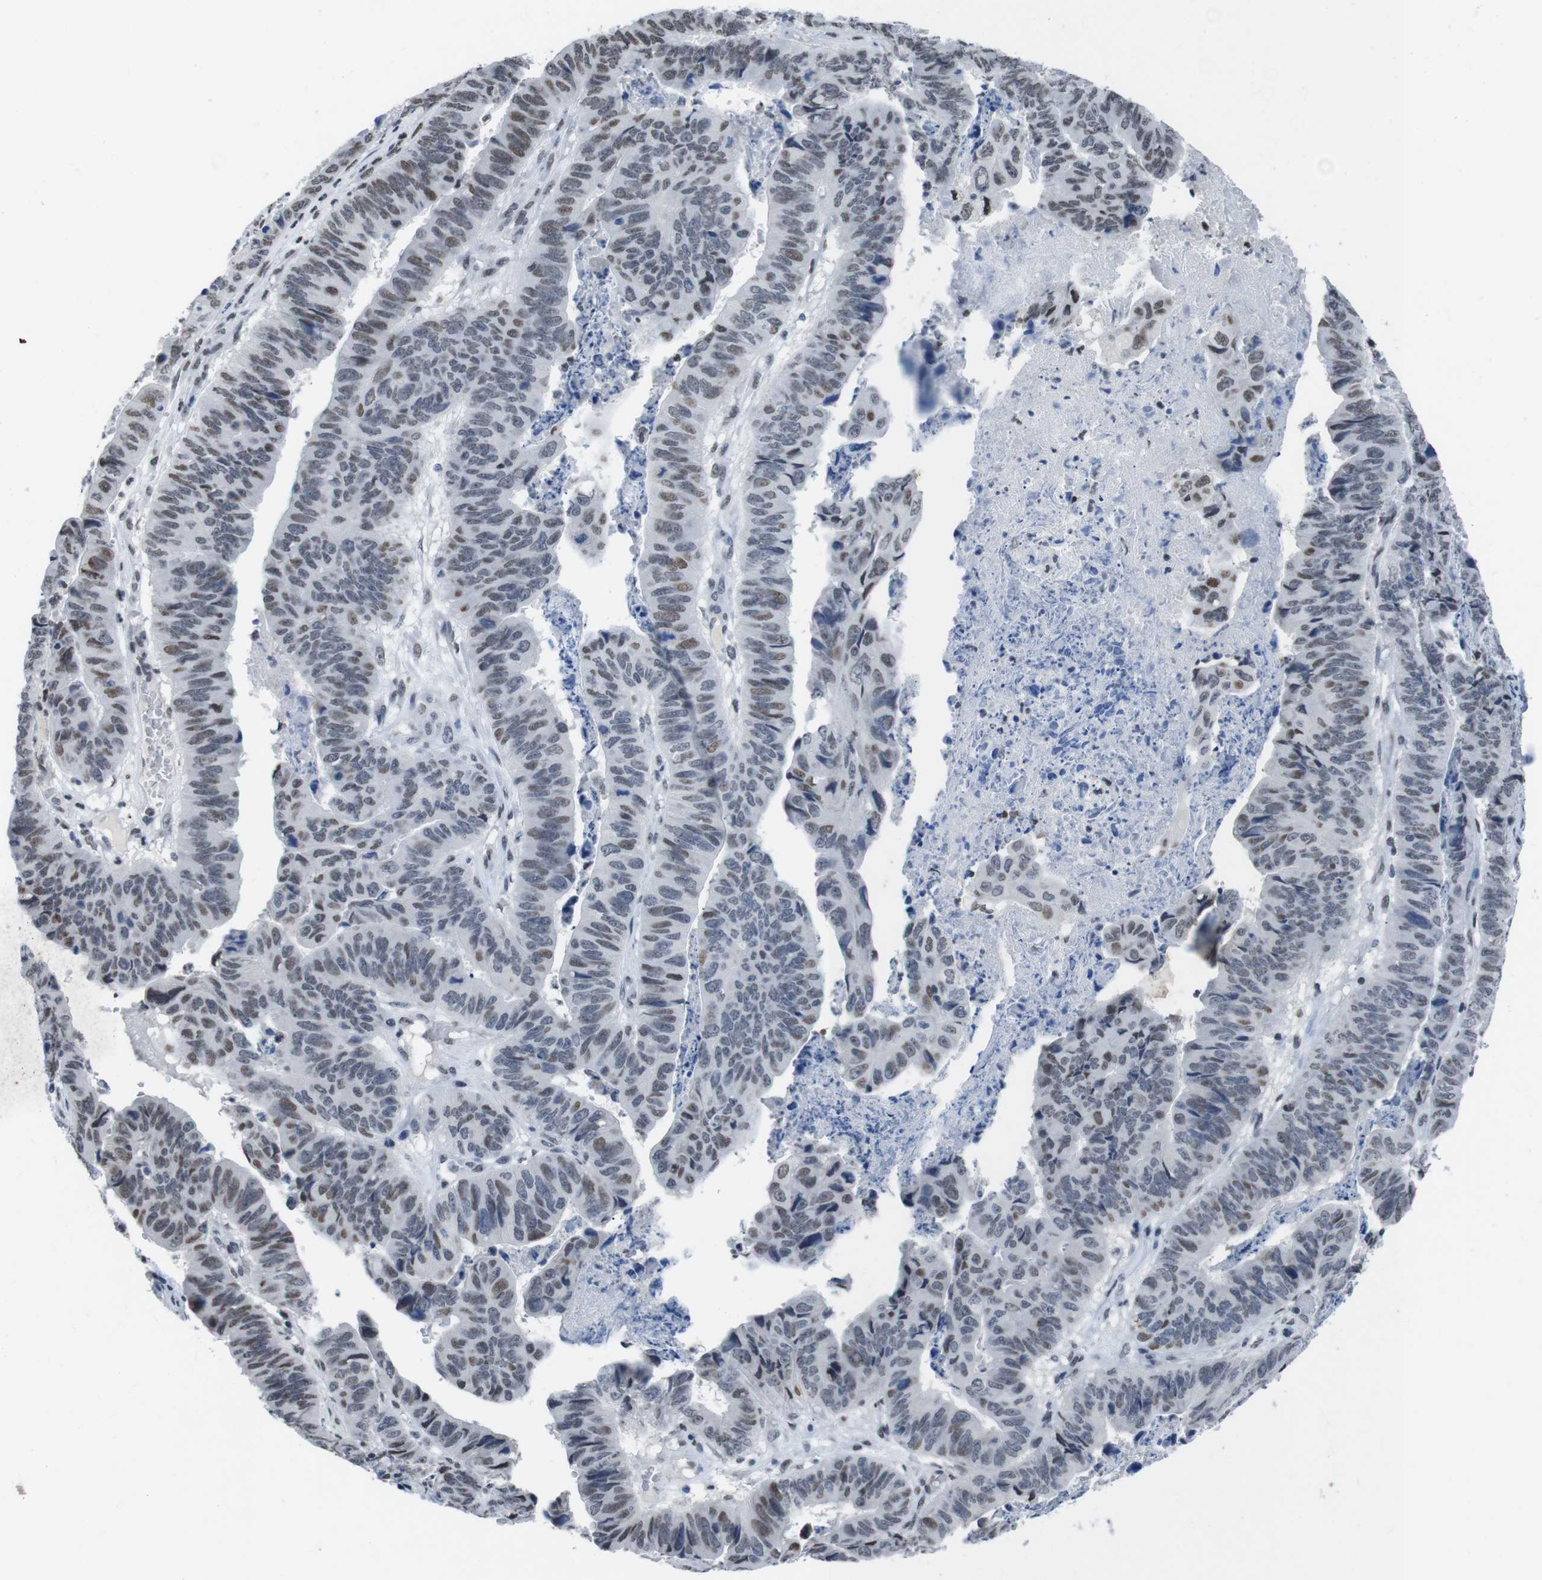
{"staining": {"intensity": "weak", "quantity": "25%-75%", "location": "nuclear"}, "tissue": "stomach cancer", "cell_type": "Tumor cells", "image_type": "cancer", "snomed": [{"axis": "morphology", "description": "Adenocarcinoma, NOS"}, {"axis": "topography", "description": "Stomach, lower"}], "caption": "Weak nuclear protein staining is appreciated in approximately 25%-75% of tumor cells in stomach cancer (adenocarcinoma). The staining was performed using DAB, with brown indicating positive protein expression. Nuclei are stained blue with hematoxylin.", "gene": "PIP4P2", "patient": {"sex": "male", "age": 77}}